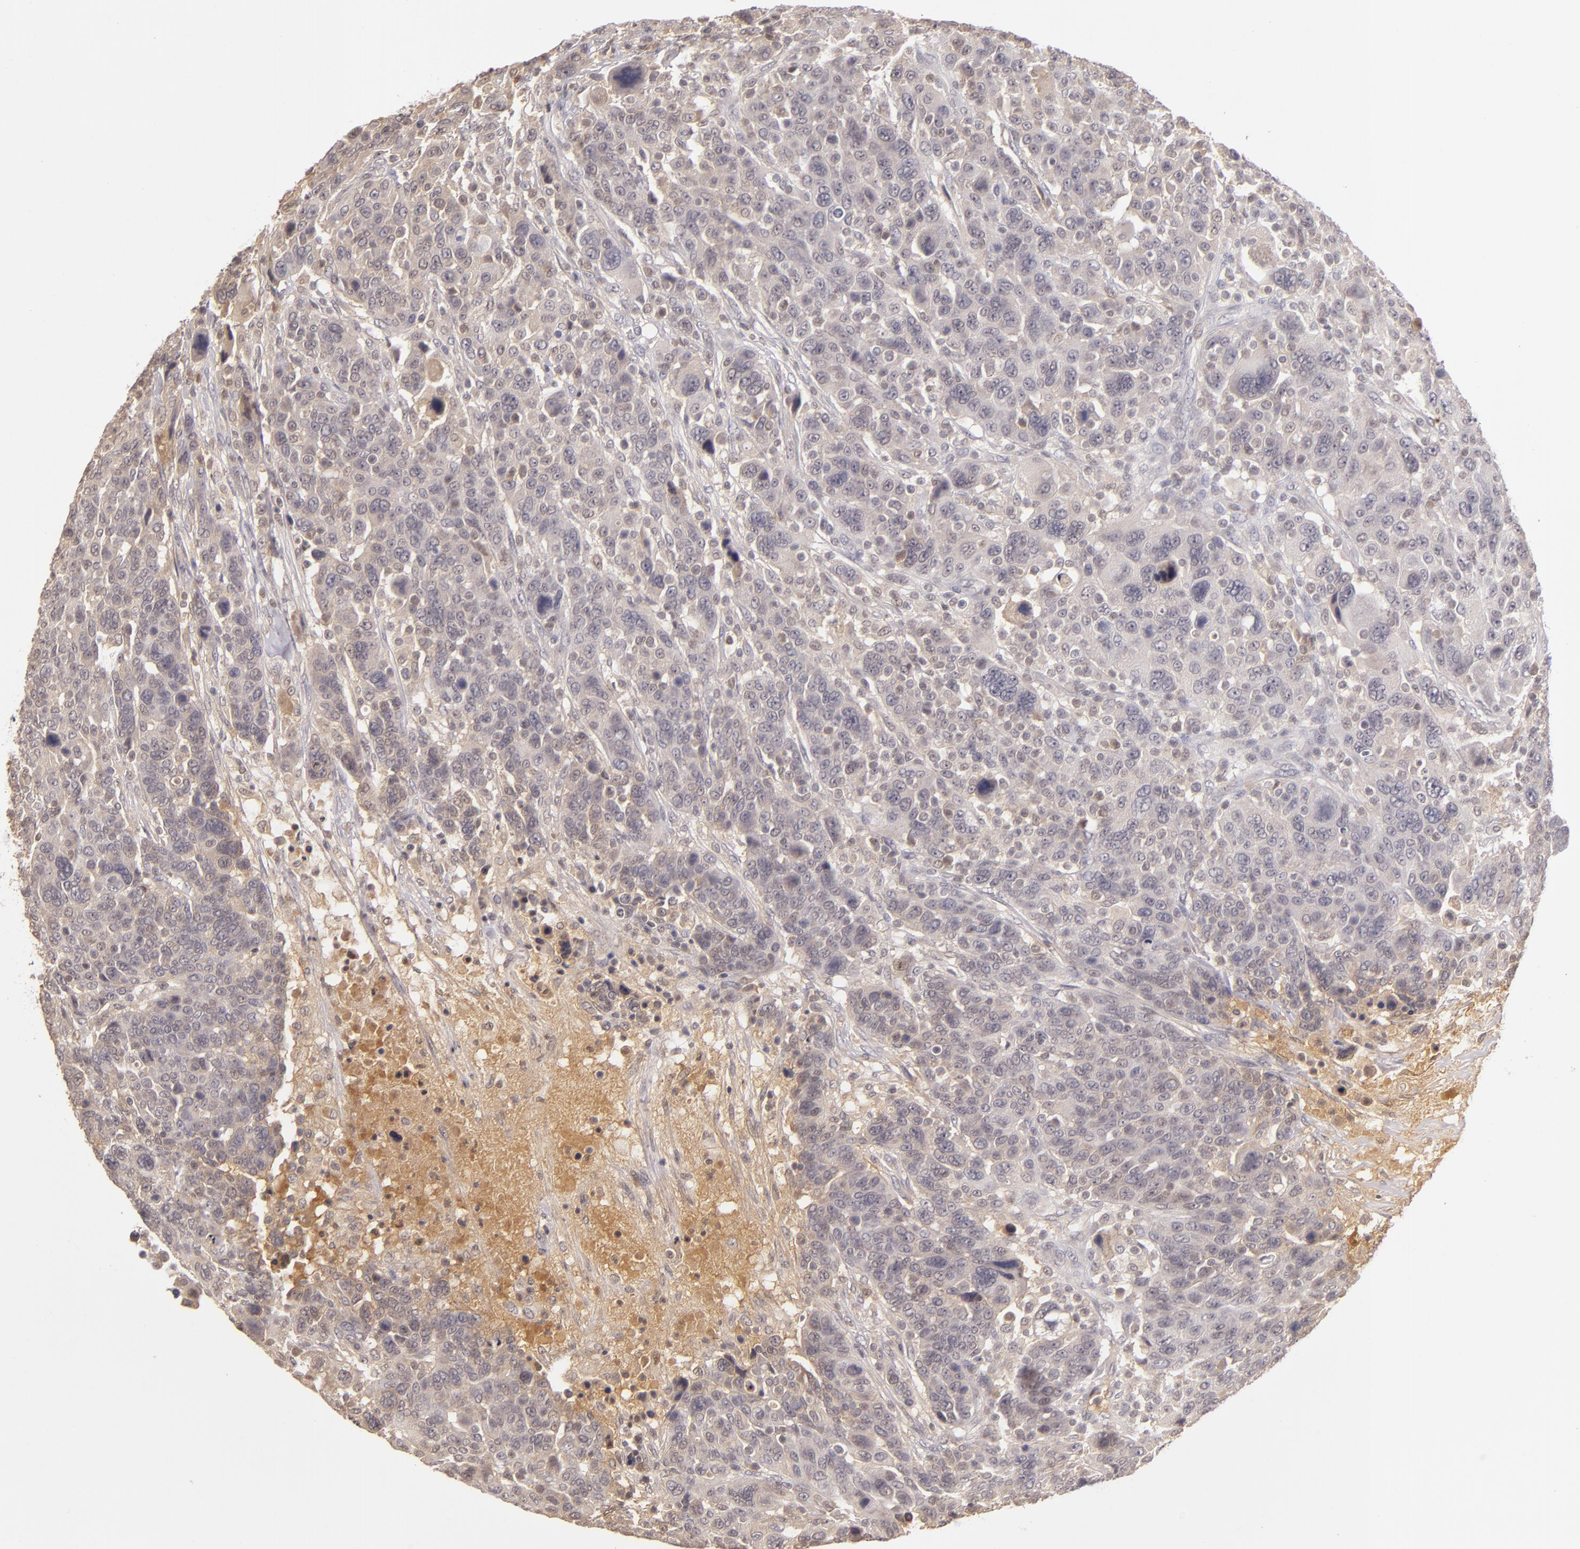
{"staining": {"intensity": "weak", "quantity": ">75%", "location": "cytoplasmic/membranous"}, "tissue": "breast cancer", "cell_type": "Tumor cells", "image_type": "cancer", "snomed": [{"axis": "morphology", "description": "Duct carcinoma"}, {"axis": "topography", "description": "Breast"}], "caption": "A histopathology image of human breast invasive ductal carcinoma stained for a protein reveals weak cytoplasmic/membranous brown staining in tumor cells.", "gene": "LRG1", "patient": {"sex": "female", "age": 37}}